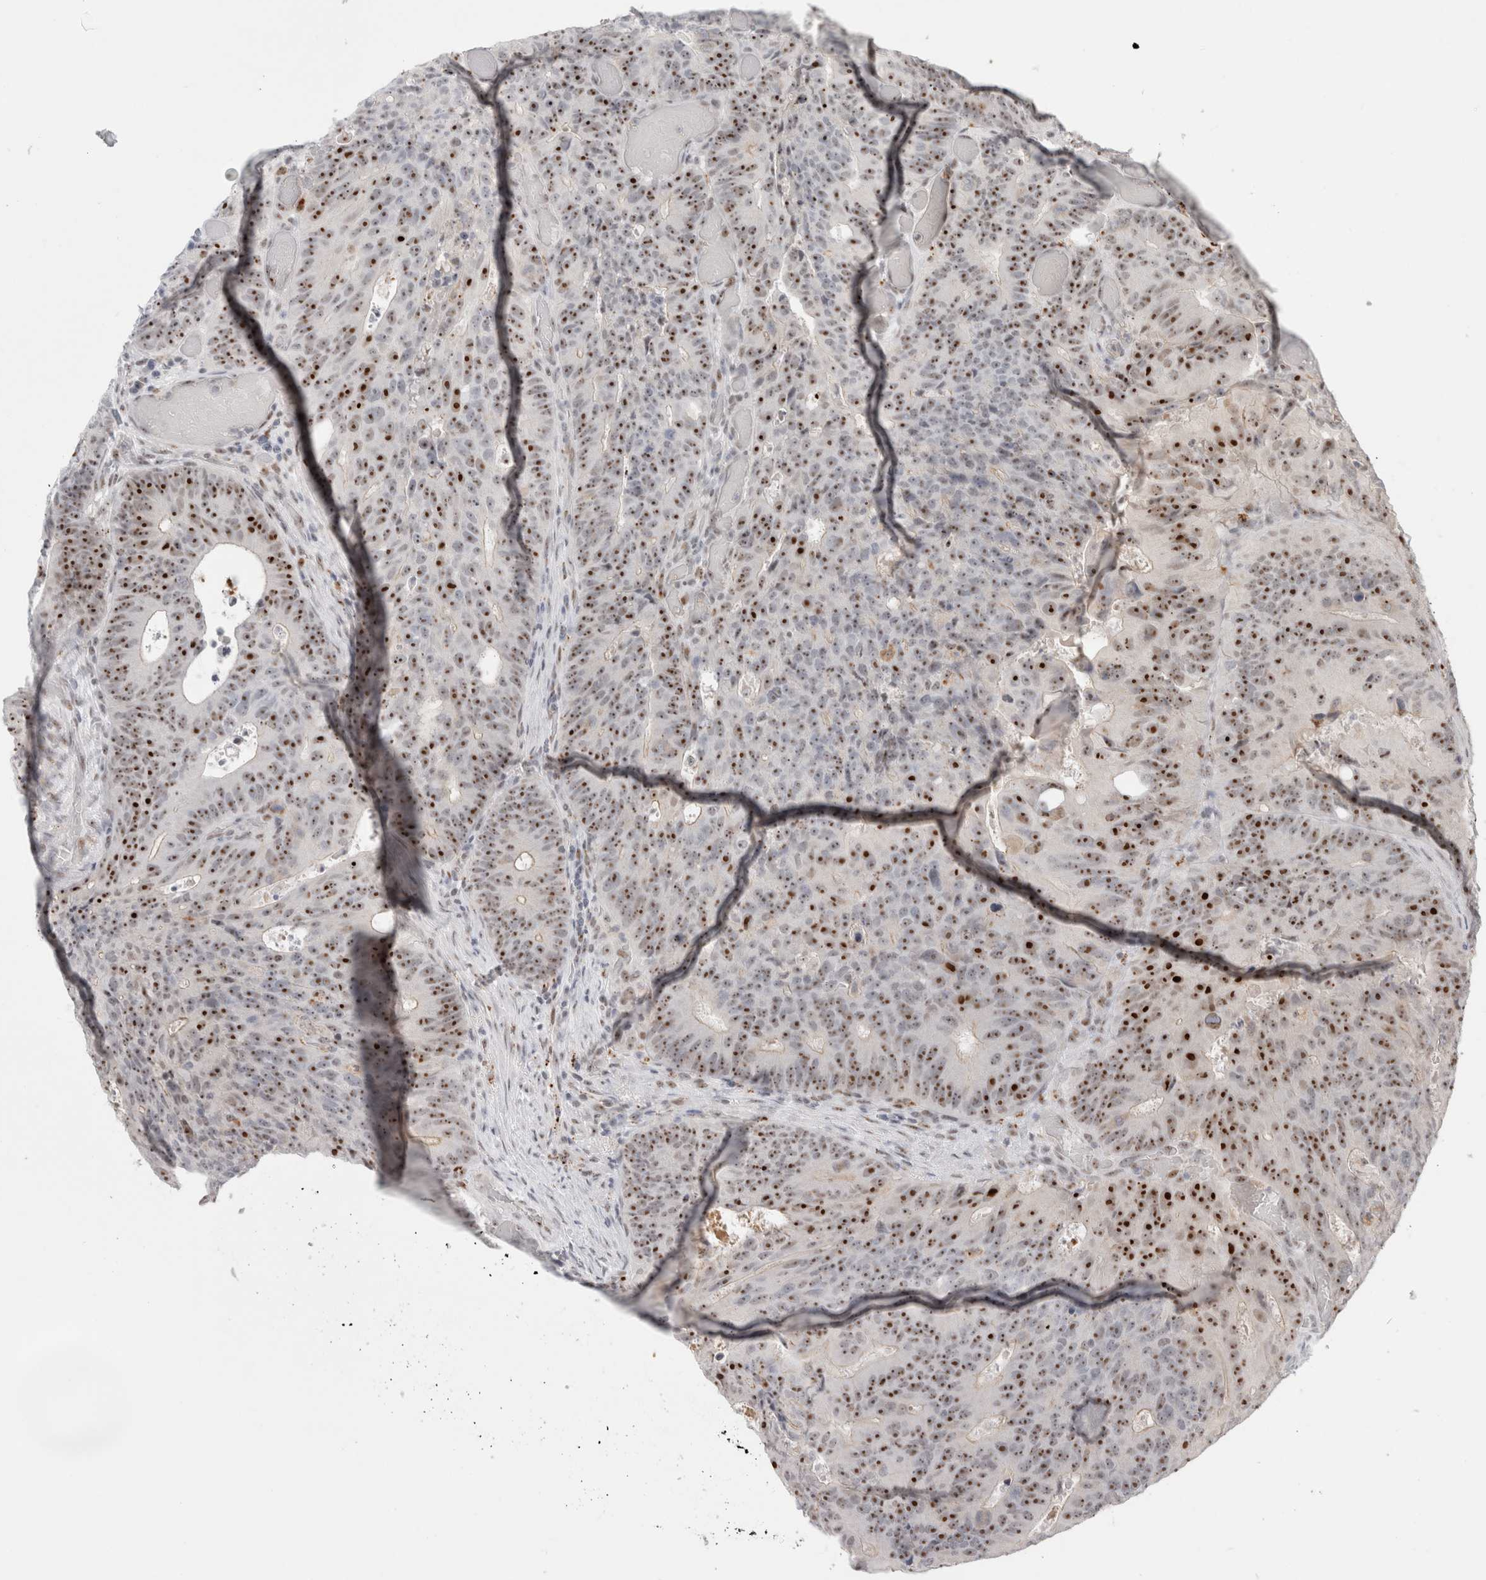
{"staining": {"intensity": "strong", "quantity": ">75%", "location": "nuclear"}, "tissue": "colorectal cancer", "cell_type": "Tumor cells", "image_type": "cancer", "snomed": [{"axis": "morphology", "description": "Adenocarcinoma, NOS"}, {"axis": "topography", "description": "Colon"}], "caption": "This is a photomicrograph of immunohistochemistry staining of colorectal cancer (adenocarcinoma), which shows strong expression in the nuclear of tumor cells.", "gene": "SENP6", "patient": {"sex": "male", "age": 87}}